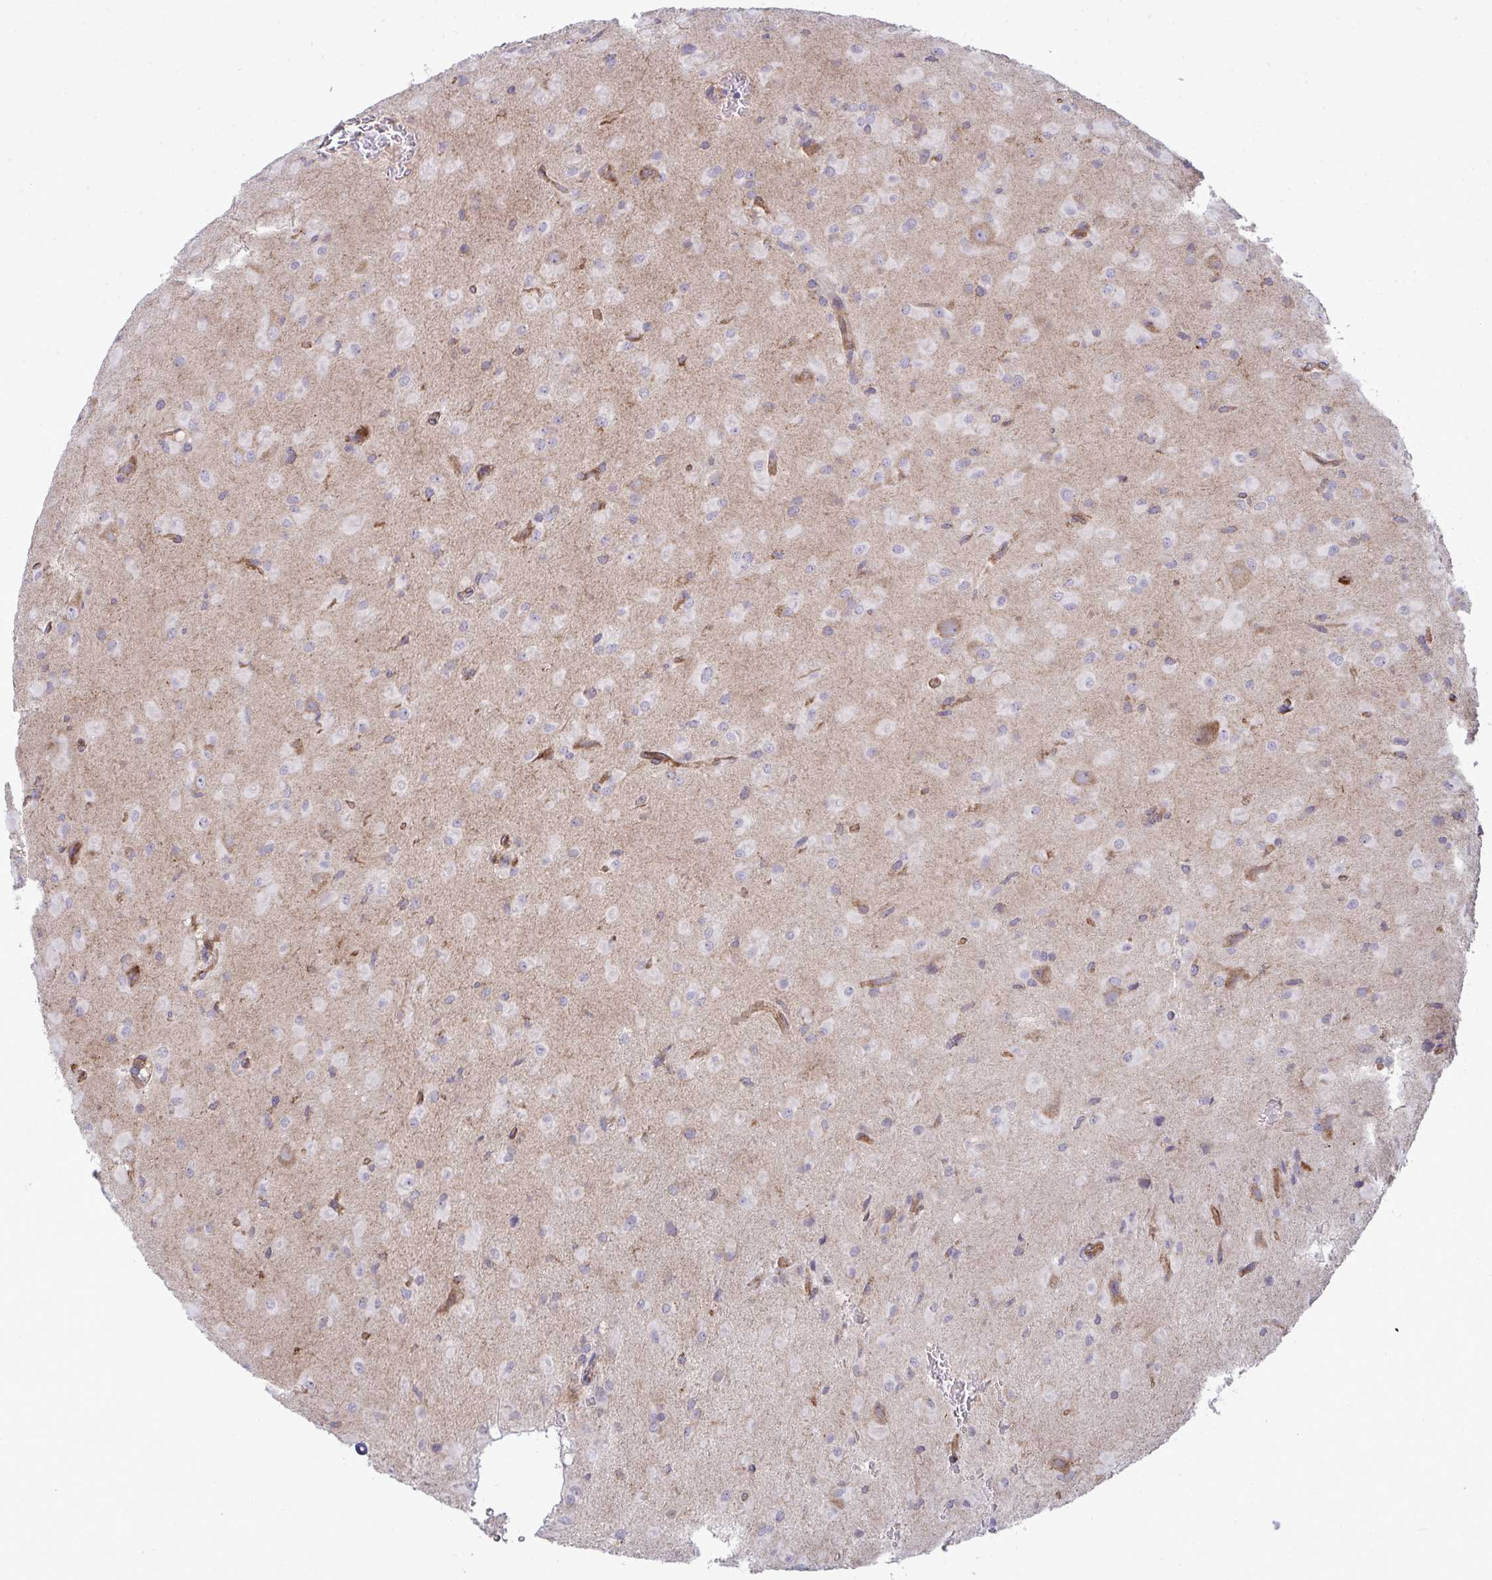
{"staining": {"intensity": "negative", "quantity": "none", "location": "none"}, "tissue": "glioma", "cell_type": "Tumor cells", "image_type": "cancer", "snomed": [{"axis": "morphology", "description": "Glioma, malignant, Low grade"}, {"axis": "topography", "description": "Brain"}], "caption": "This is an IHC photomicrograph of malignant glioma (low-grade). There is no staining in tumor cells.", "gene": "SH2D1B", "patient": {"sex": "male", "age": 58}}